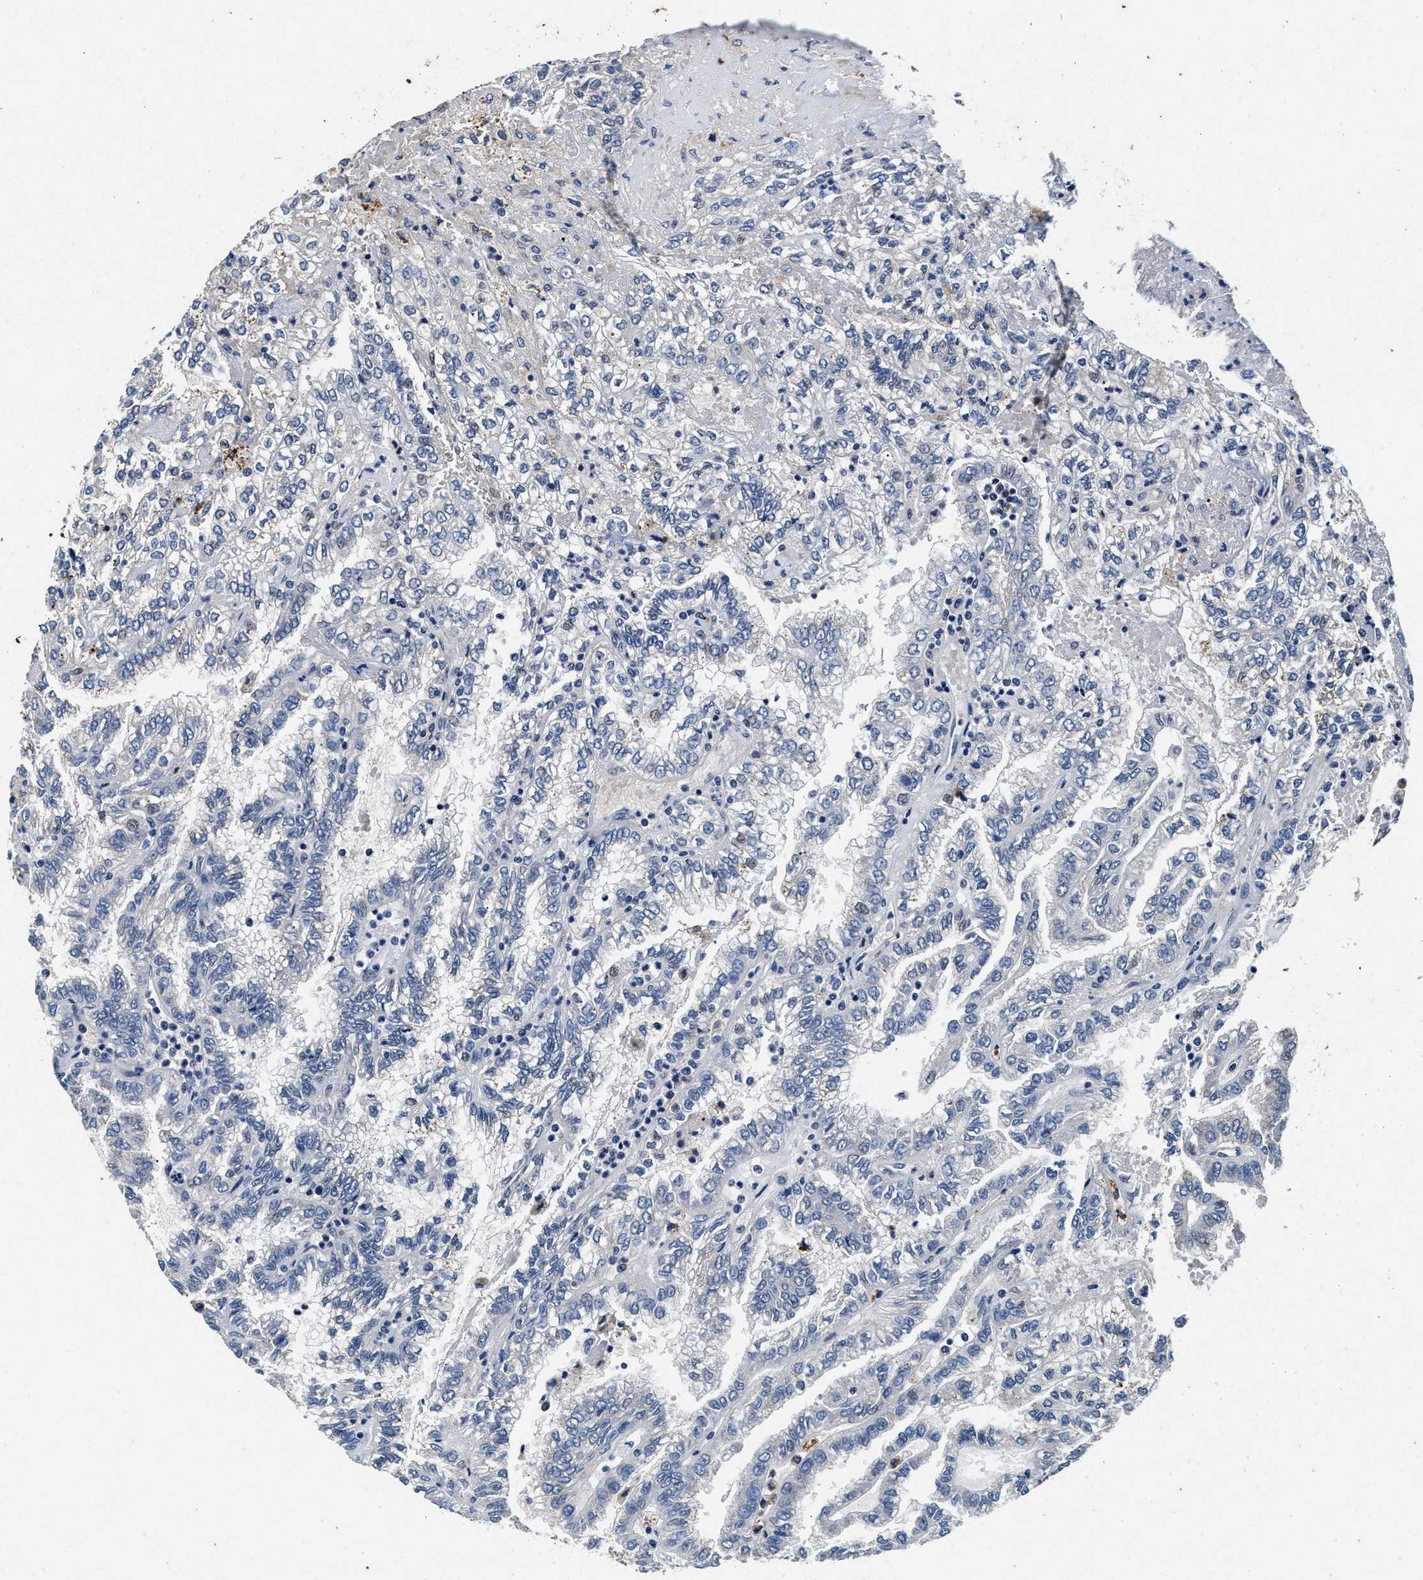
{"staining": {"intensity": "negative", "quantity": "none", "location": "none"}, "tissue": "renal cancer", "cell_type": "Tumor cells", "image_type": "cancer", "snomed": [{"axis": "morphology", "description": "Inflammation, NOS"}, {"axis": "morphology", "description": "Adenocarcinoma, NOS"}, {"axis": "topography", "description": "Kidney"}], "caption": "This micrograph is of renal cancer (adenocarcinoma) stained with immunohistochemistry to label a protein in brown with the nuclei are counter-stained blue. There is no staining in tumor cells.", "gene": "SLC8A1", "patient": {"sex": "male", "age": 68}}